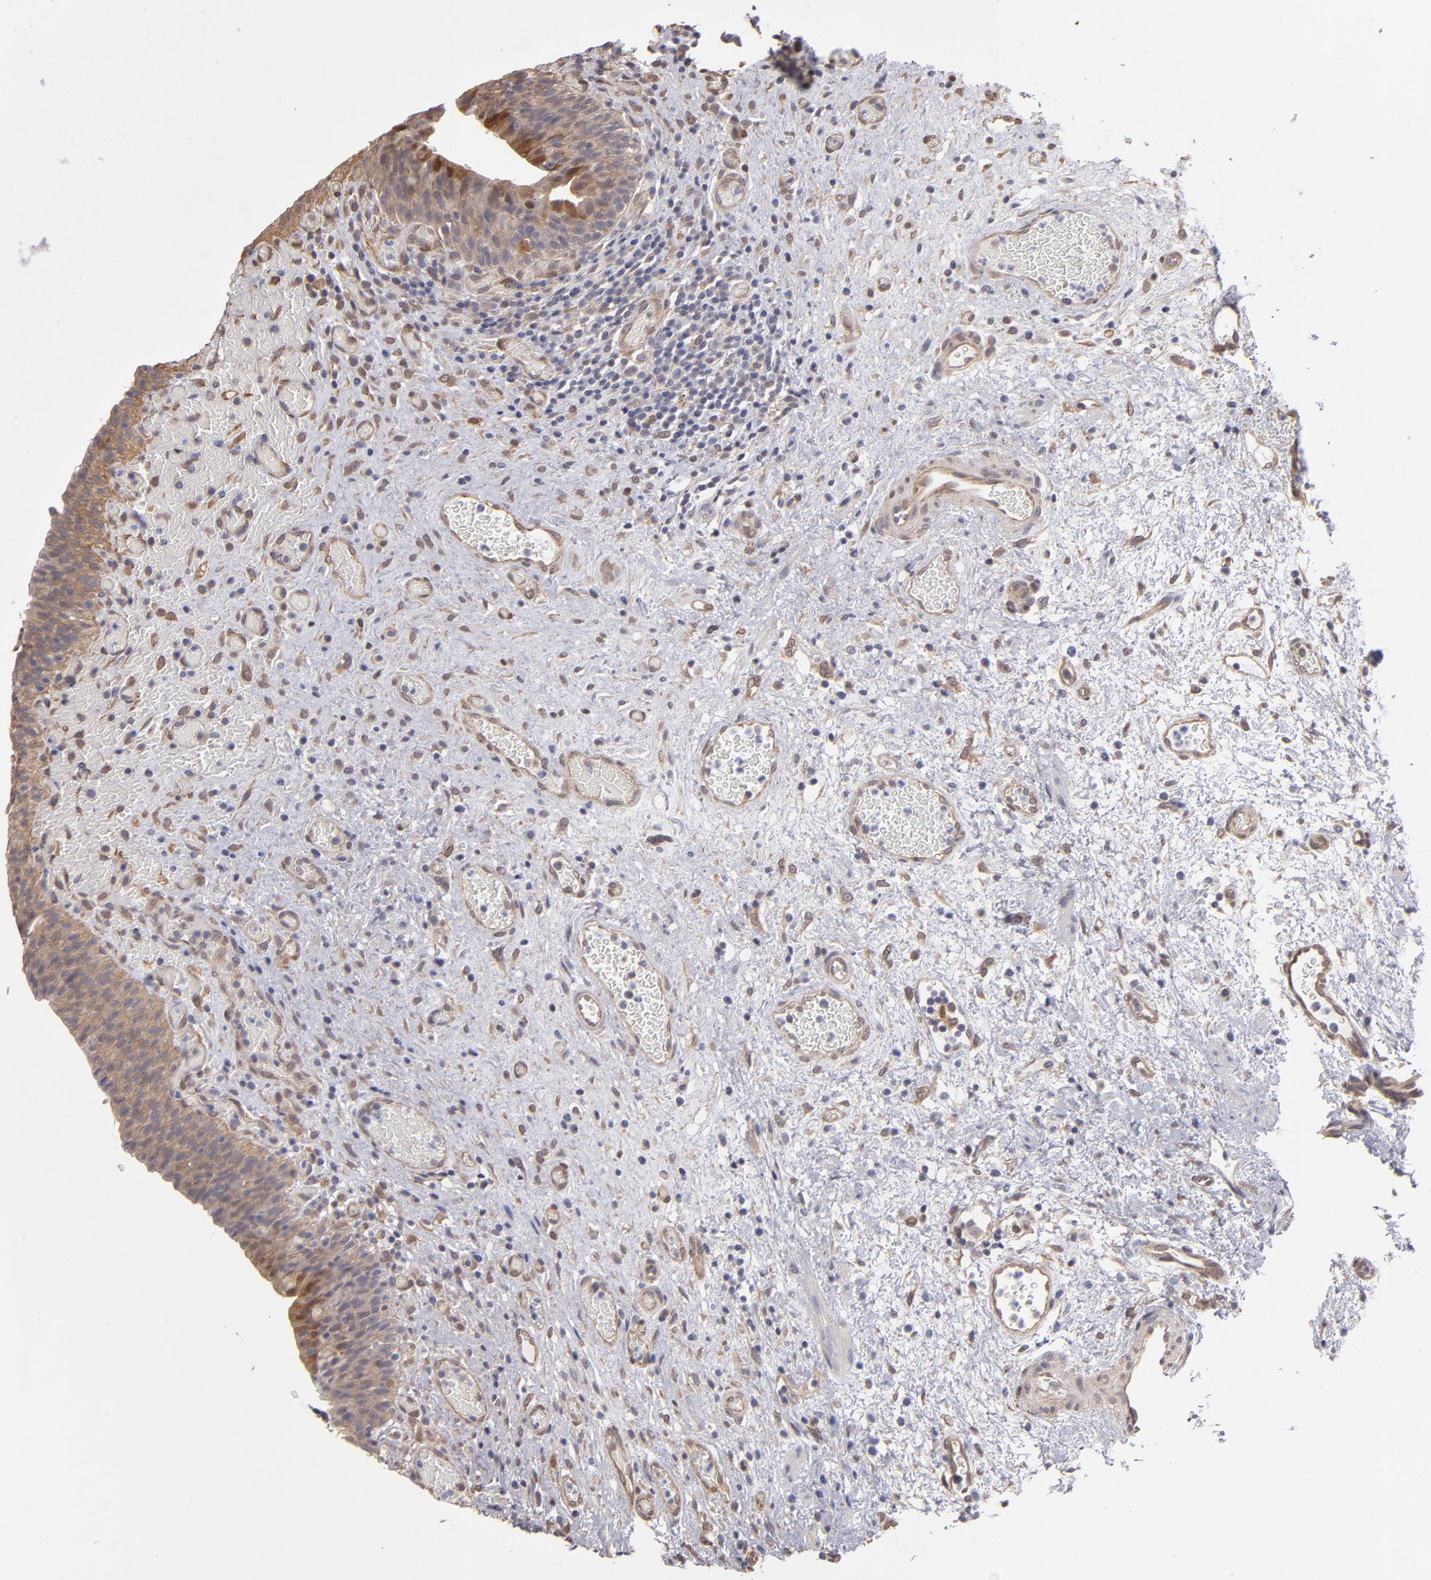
{"staining": {"intensity": "moderate", "quantity": ">75%", "location": "cytoplasmic/membranous"}, "tissue": "urinary bladder", "cell_type": "Urothelial cells", "image_type": "normal", "snomed": [{"axis": "morphology", "description": "Normal tissue, NOS"}, {"axis": "morphology", "description": "Urothelial carcinoma, High grade"}, {"axis": "topography", "description": "Urinary bladder"}], "caption": "Immunohistochemistry (DAB (3,3'-diaminobenzidine)) staining of benign urinary bladder reveals moderate cytoplasmic/membranous protein expression in about >75% of urothelial cells.", "gene": "NDRG2", "patient": {"sex": "male", "age": 51}}